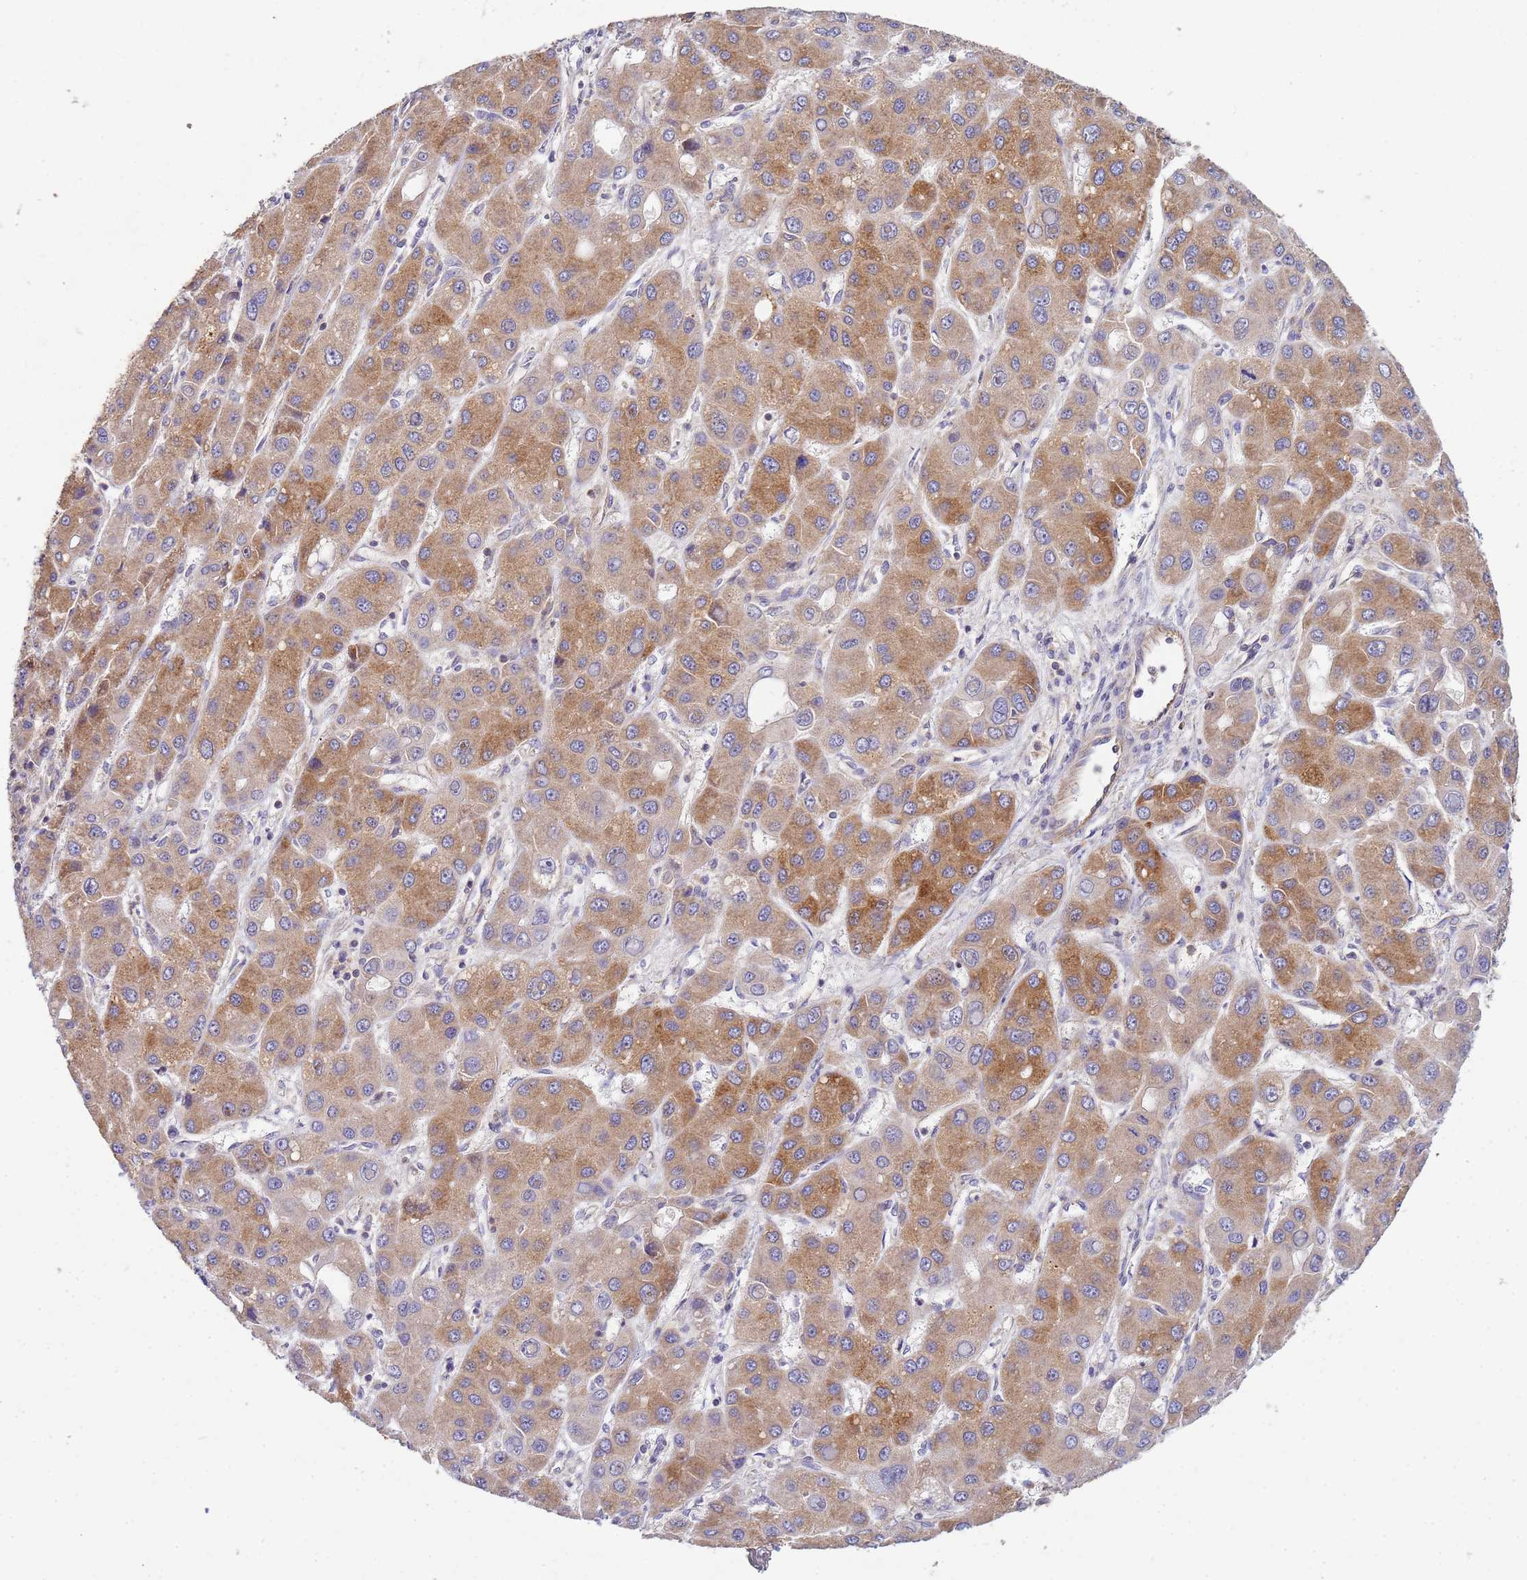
{"staining": {"intensity": "moderate", "quantity": ">75%", "location": "cytoplasmic/membranous"}, "tissue": "liver cancer", "cell_type": "Tumor cells", "image_type": "cancer", "snomed": [{"axis": "morphology", "description": "Carcinoma, Hepatocellular, NOS"}, {"axis": "topography", "description": "Liver"}], "caption": "DAB (3,3'-diaminobenzidine) immunohistochemical staining of liver hepatocellular carcinoma reveals moderate cytoplasmic/membranous protein staining in approximately >75% of tumor cells.", "gene": "CDC34", "patient": {"sex": "male", "age": 55}}